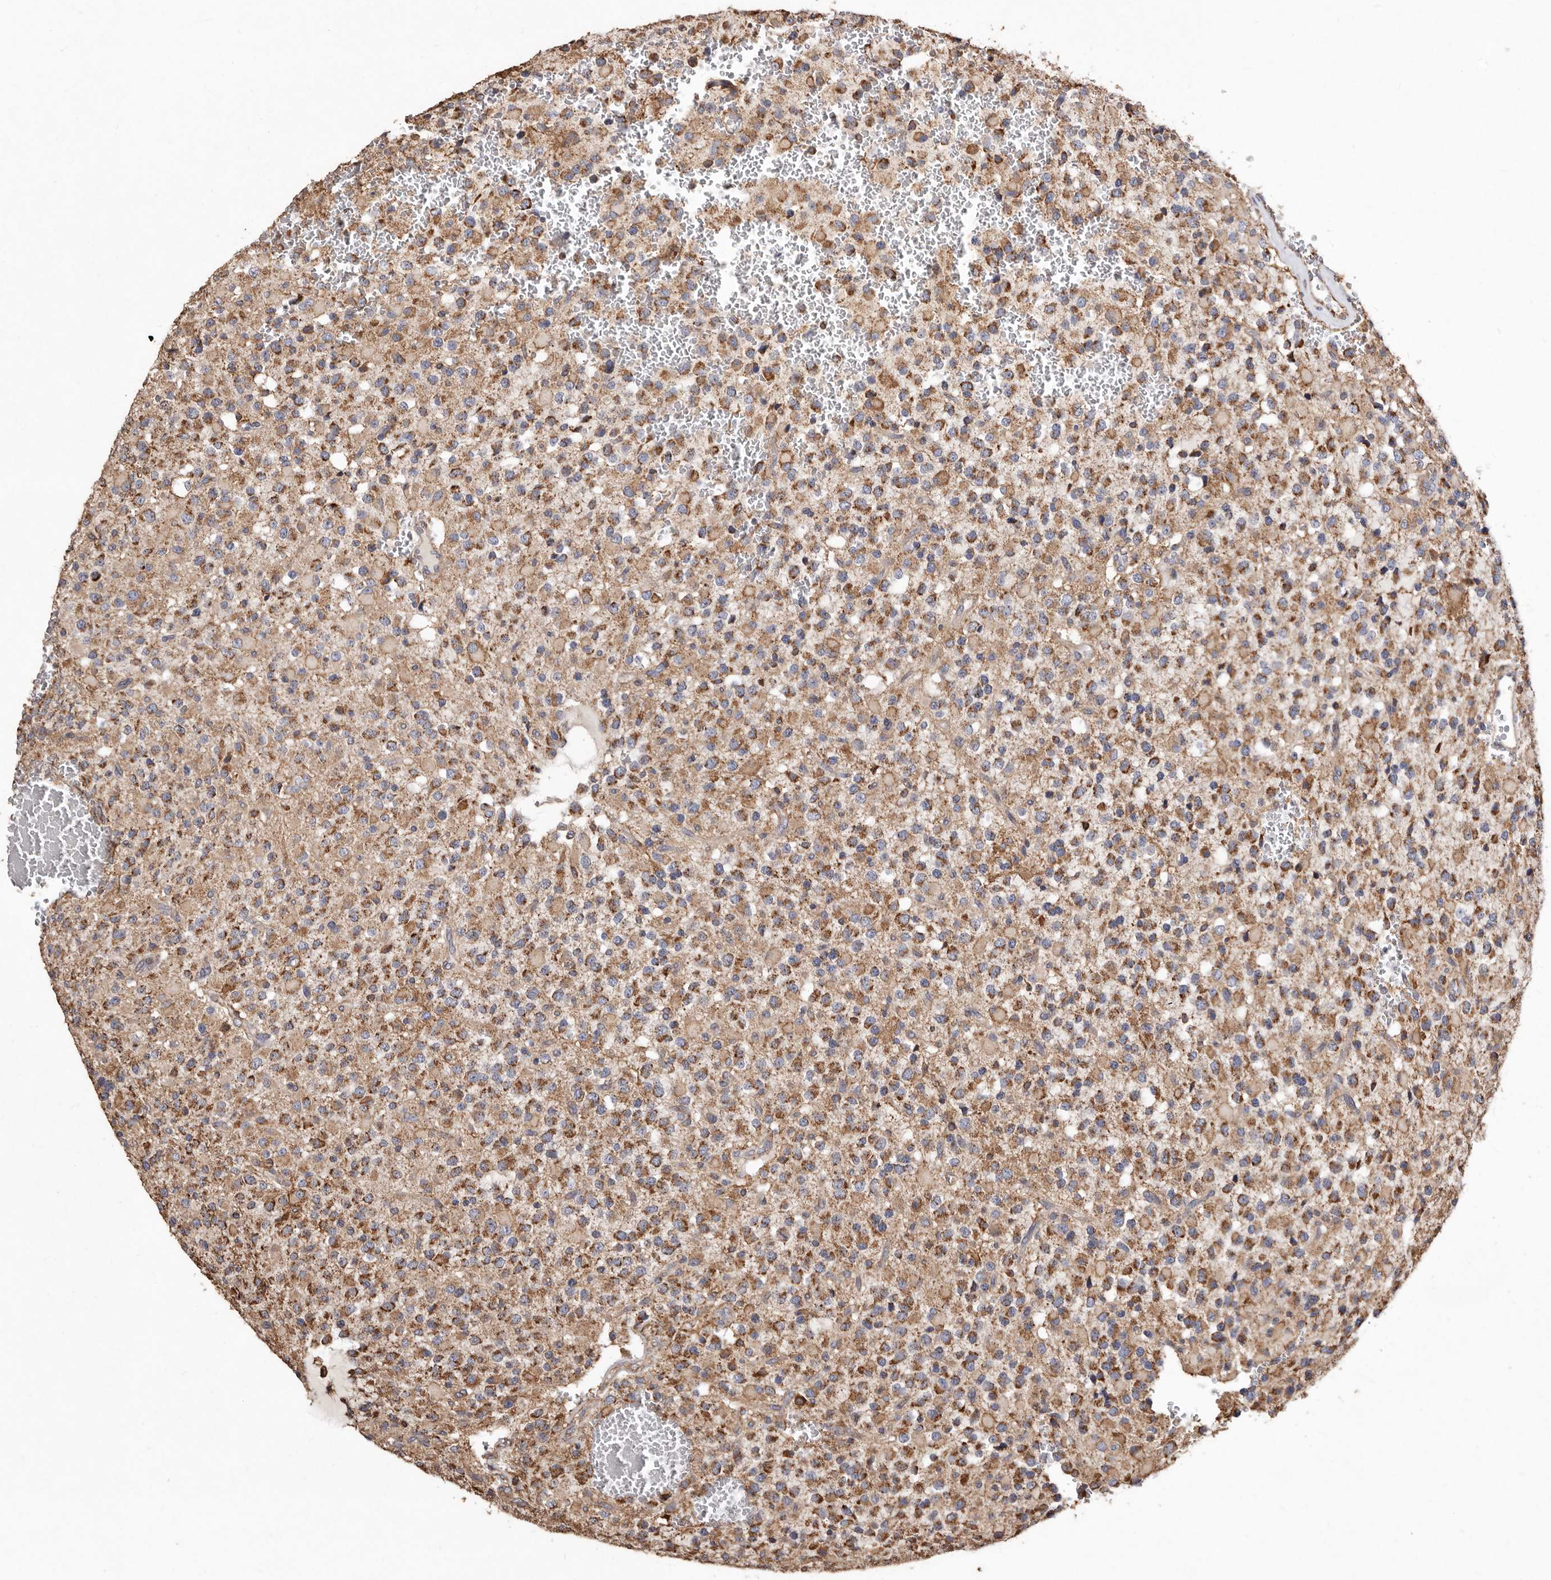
{"staining": {"intensity": "moderate", "quantity": ">75%", "location": "cytoplasmic/membranous"}, "tissue": "glioma", "cell_type": "Tumor cells", "image_type": "cancer", "snomed": [{"axis": "morphology", "description": "Glioma, malignant, High grade"}, {"axis": "topography", "description": "Brain"}], "caption": "Tumor cells show medium levels of moderate cytoplasmic/membranous expression in about >75% of cells in human glioma.", "gene": "STEAP2", "patient": {"sex": "male", "age": 34}}